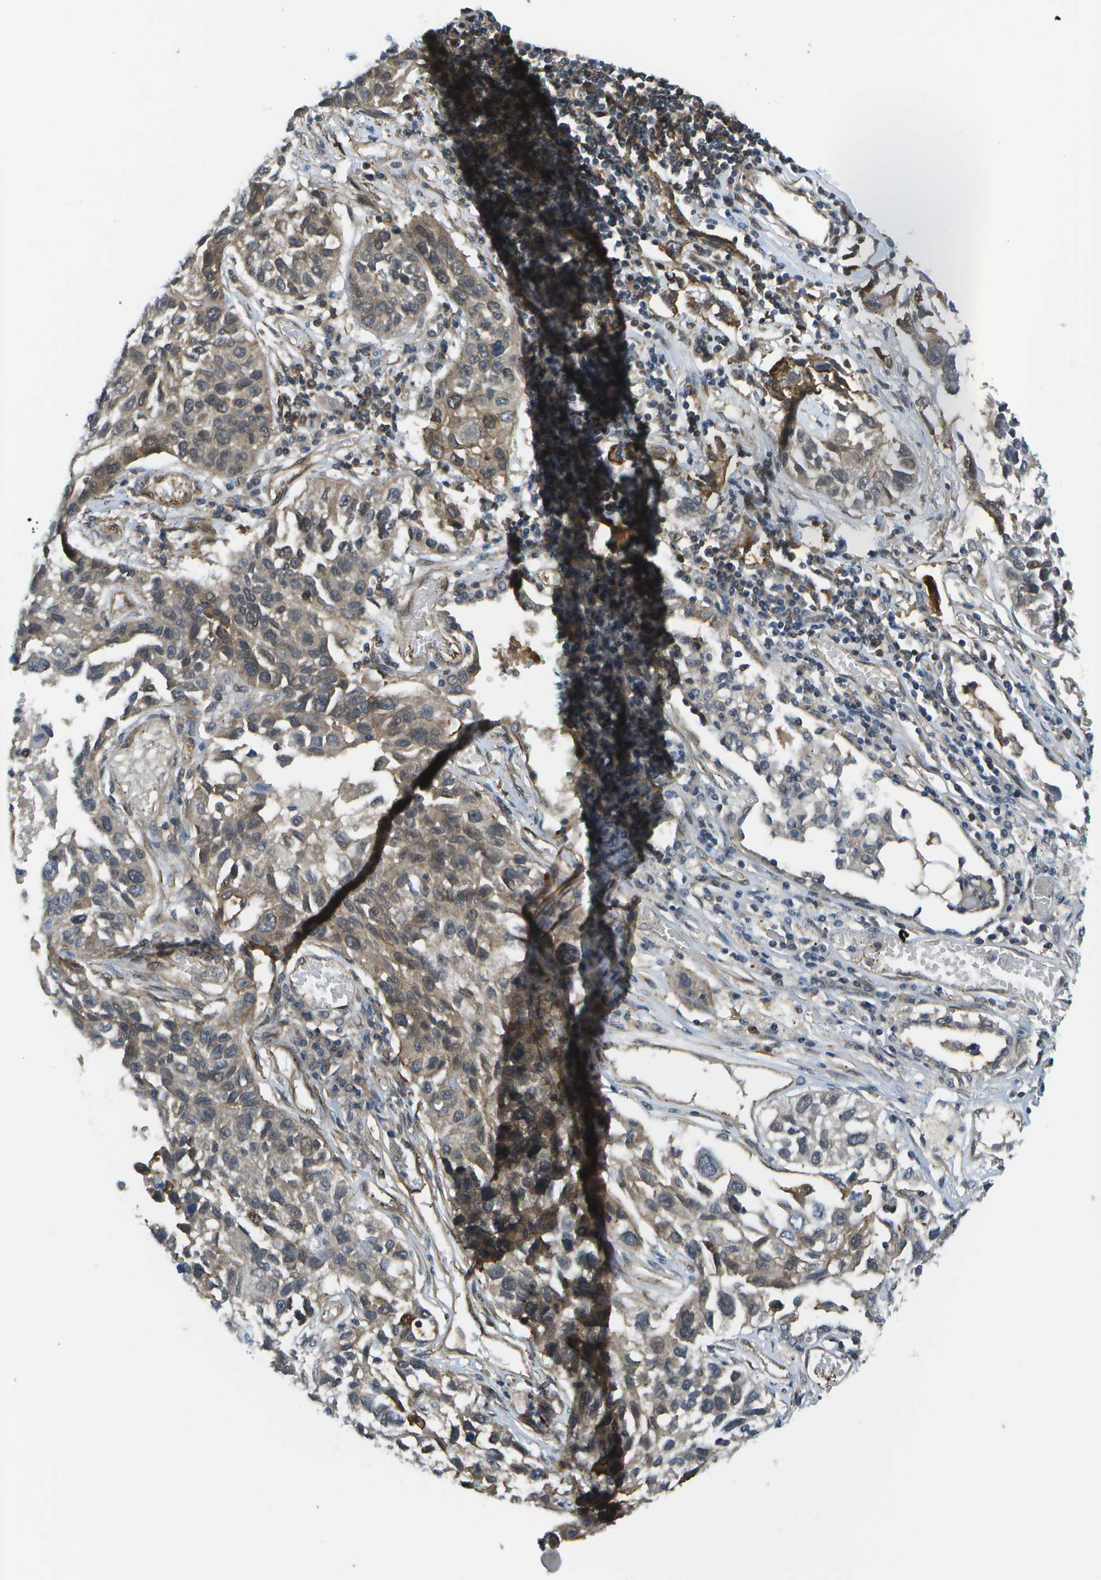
{"staining": {"intensity": "weak", "quantity": ">75%", "location": "cytoplasmic/membranous"}, "tissue": "lung cancer", "cell_type": "Tumor cells", "image_type": "cancer", "snomed": [{"axis": "morphology", "description": "Squamous cell carcinoma, NOS"}, {"axis": "topography", "description": "Lung"}], "caption": "A histopathology image of human lung cancer (squamous cell carcinoma) stained for a protein exhibits weak cytoplasmic/membranous brown staining in tumor cells.", "gene": "KIAA0040", "patient": {"sex": "male", "age": 71}}